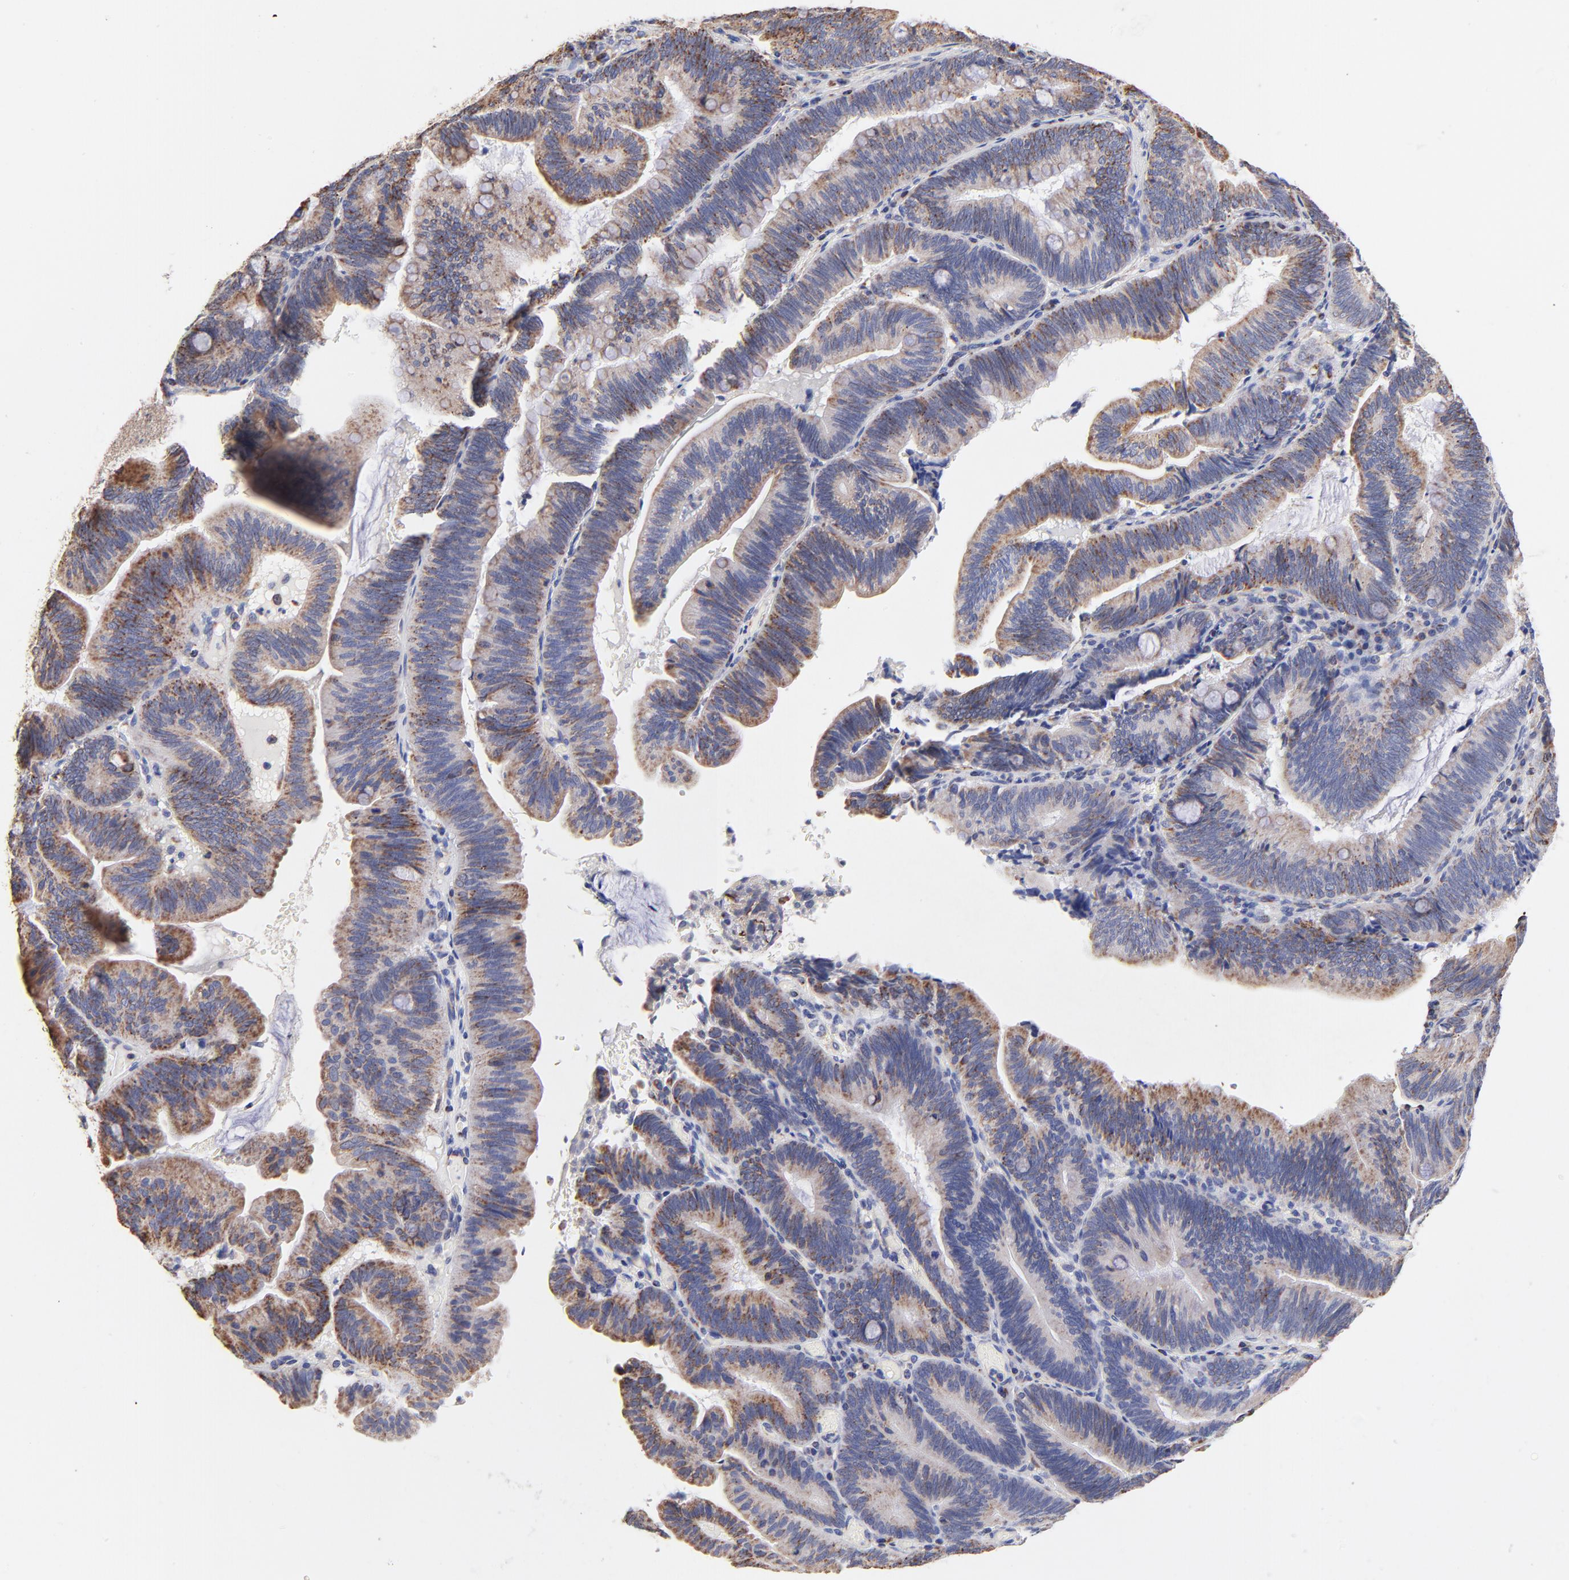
{"staining": {"intensity": "moderate", "quantity": ">75%", "location": "cytoplasmic/membranous"}, "tissue": "pancreatic cancer", "cell_type": "Tumor cells", "image_type": "cancer", "snomed": [{"axis": "morphology", "description": "Adenocarcinoma, NOS"}, {"axis": "topography", "description": "Pancreas"}], "caption": "There is medium levels of moderate cytoplasmic/membranous positivity in tumor cells of pancreatic cancer (adenocarcinoma), as demonstrated by immunohistochemical staining (brown color).", "gene": "SSBP1", "patient": {"sex": "male", "age": 82}}